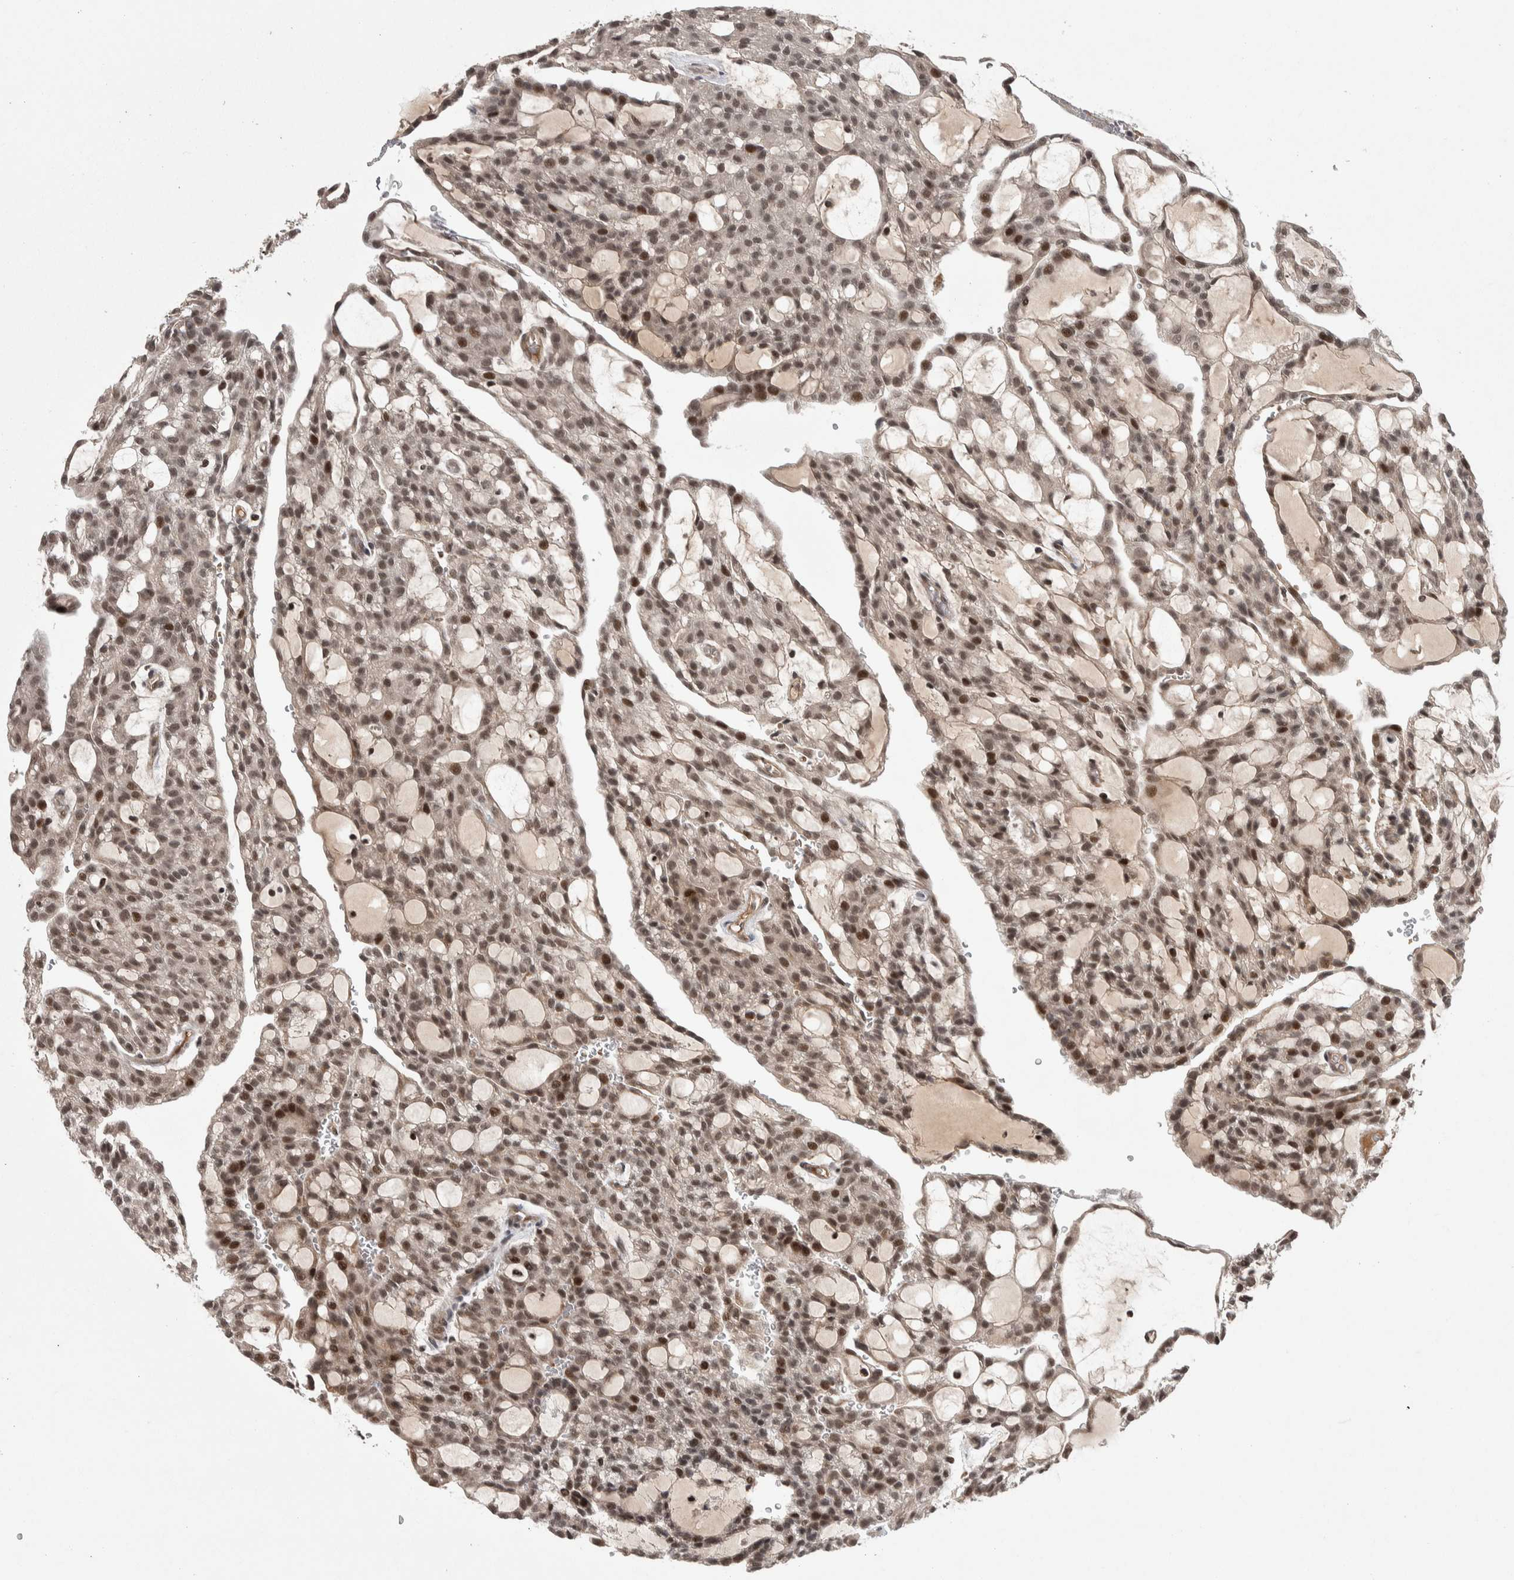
{"staining": {"intensity": "moderate", "quantity": ">75%", "location": "nuclear"}, "tissue": "renal cancer", "cell_type": "Tumor cells", "image_type": "cancer", "snomed": [{"axis": "morphology", "description": "Adenocarcinoma, NOS"}, {"axis": "topography", "description": "Kidney"}], "caption": "Immunohistochemical staining of renal cancer exhibits medium levels of moderate nuclear positivity in about >75% of tumor cells. The protein is stained brown, and the nuclei are stained in blue (DAB IHC with brightfield microscopy, high magnification).", "gene": "ZNF592", "patient": {"sex": "male", "age": 63}}